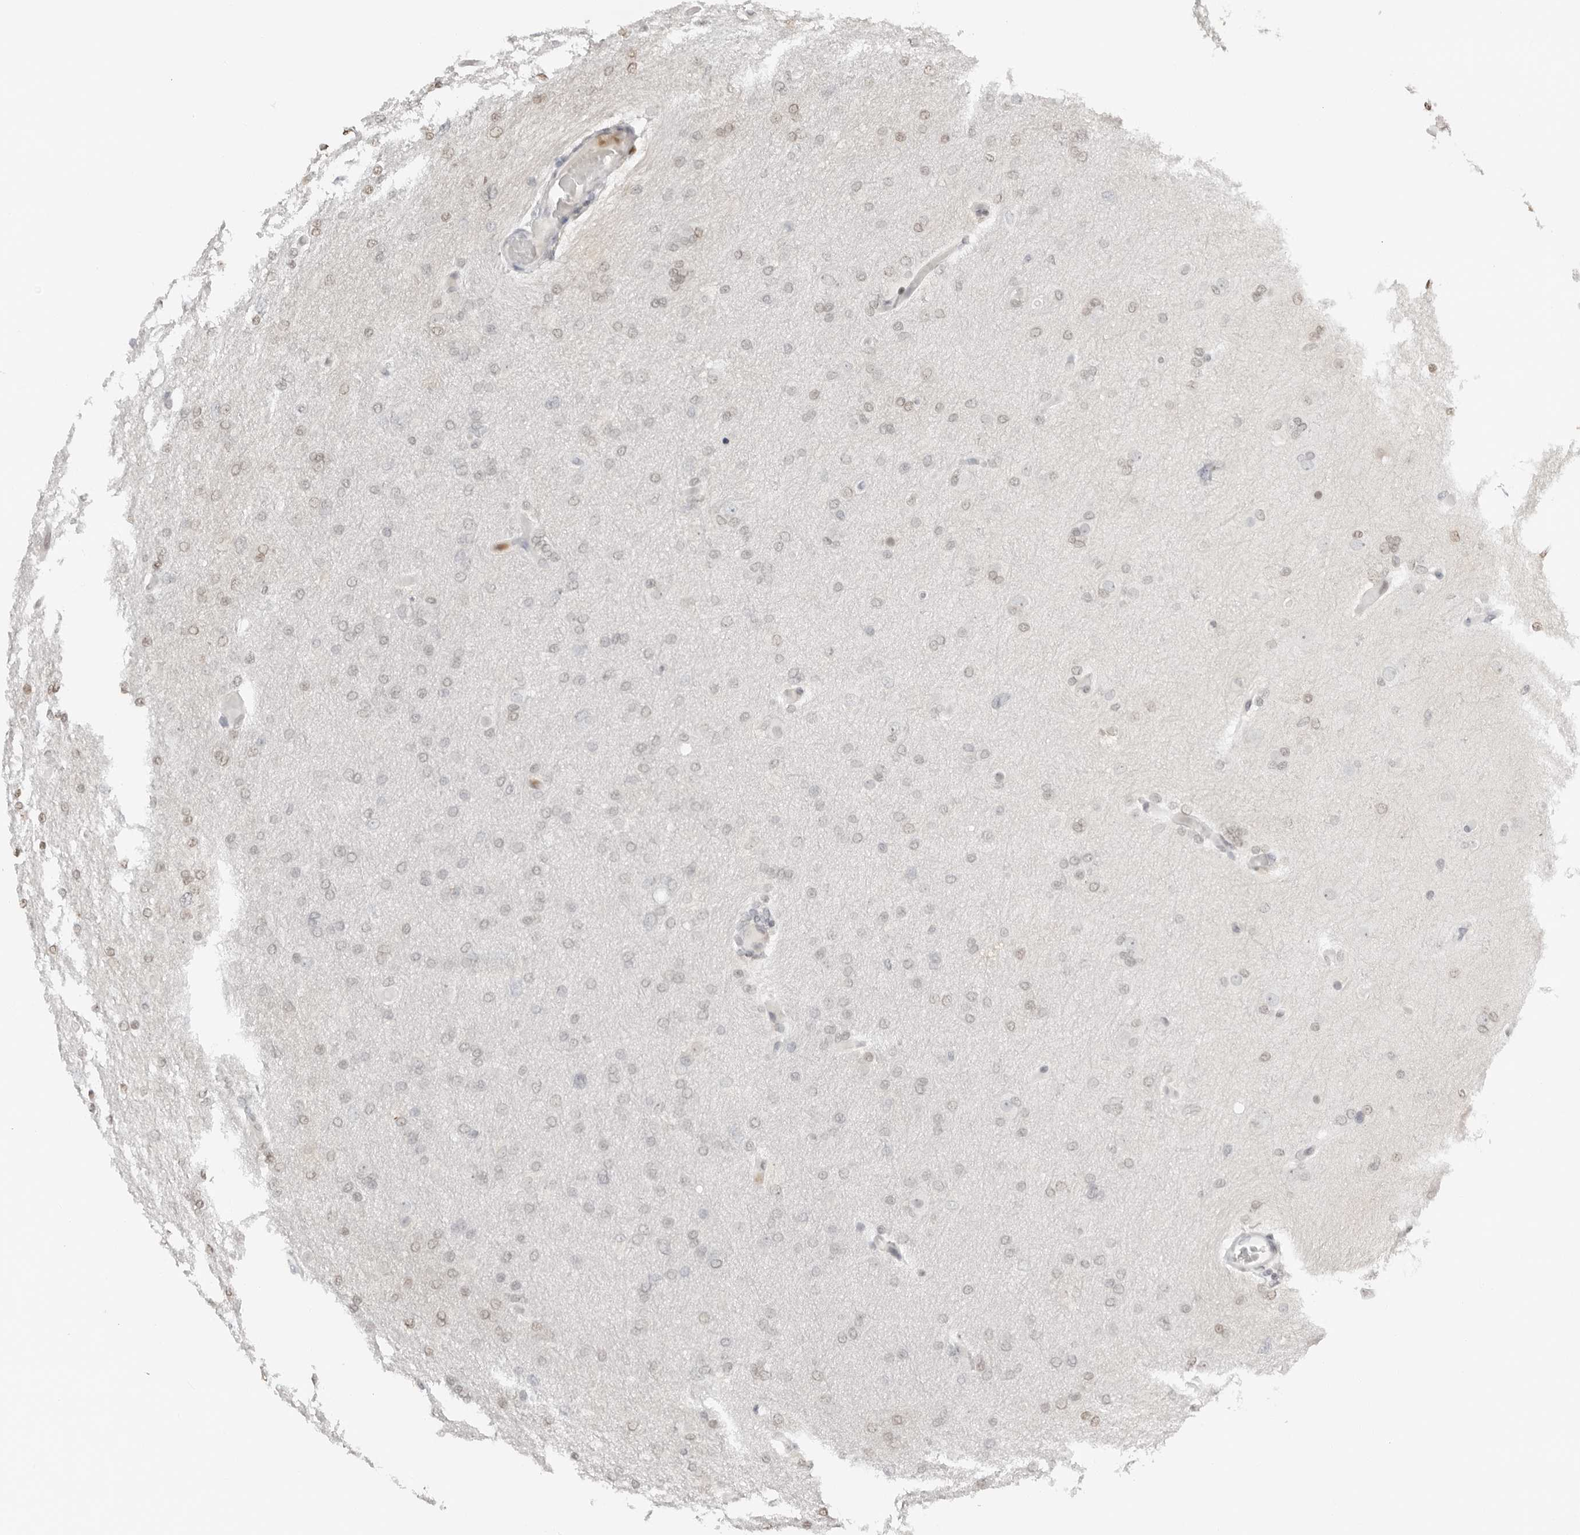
{"staining": {"intensity": "weak", "quantity": "<25%", "location": "nuclear"}, "tissue": "glioma", "cell_type": "Tumor cells", "image_type": "cancer", "snomed": [{"axis": "morphology", "description": "Glioma, malignant, High grade"}, {"axis": "topography", "description": "Cerebral cortex"}], "caption": "High-grade glioma (malignant) was stained to show a protein in brown. There is no significant staining in tumor cells.", "gene": "RNF146", "patient": {"sex": "female", "age": 36}}